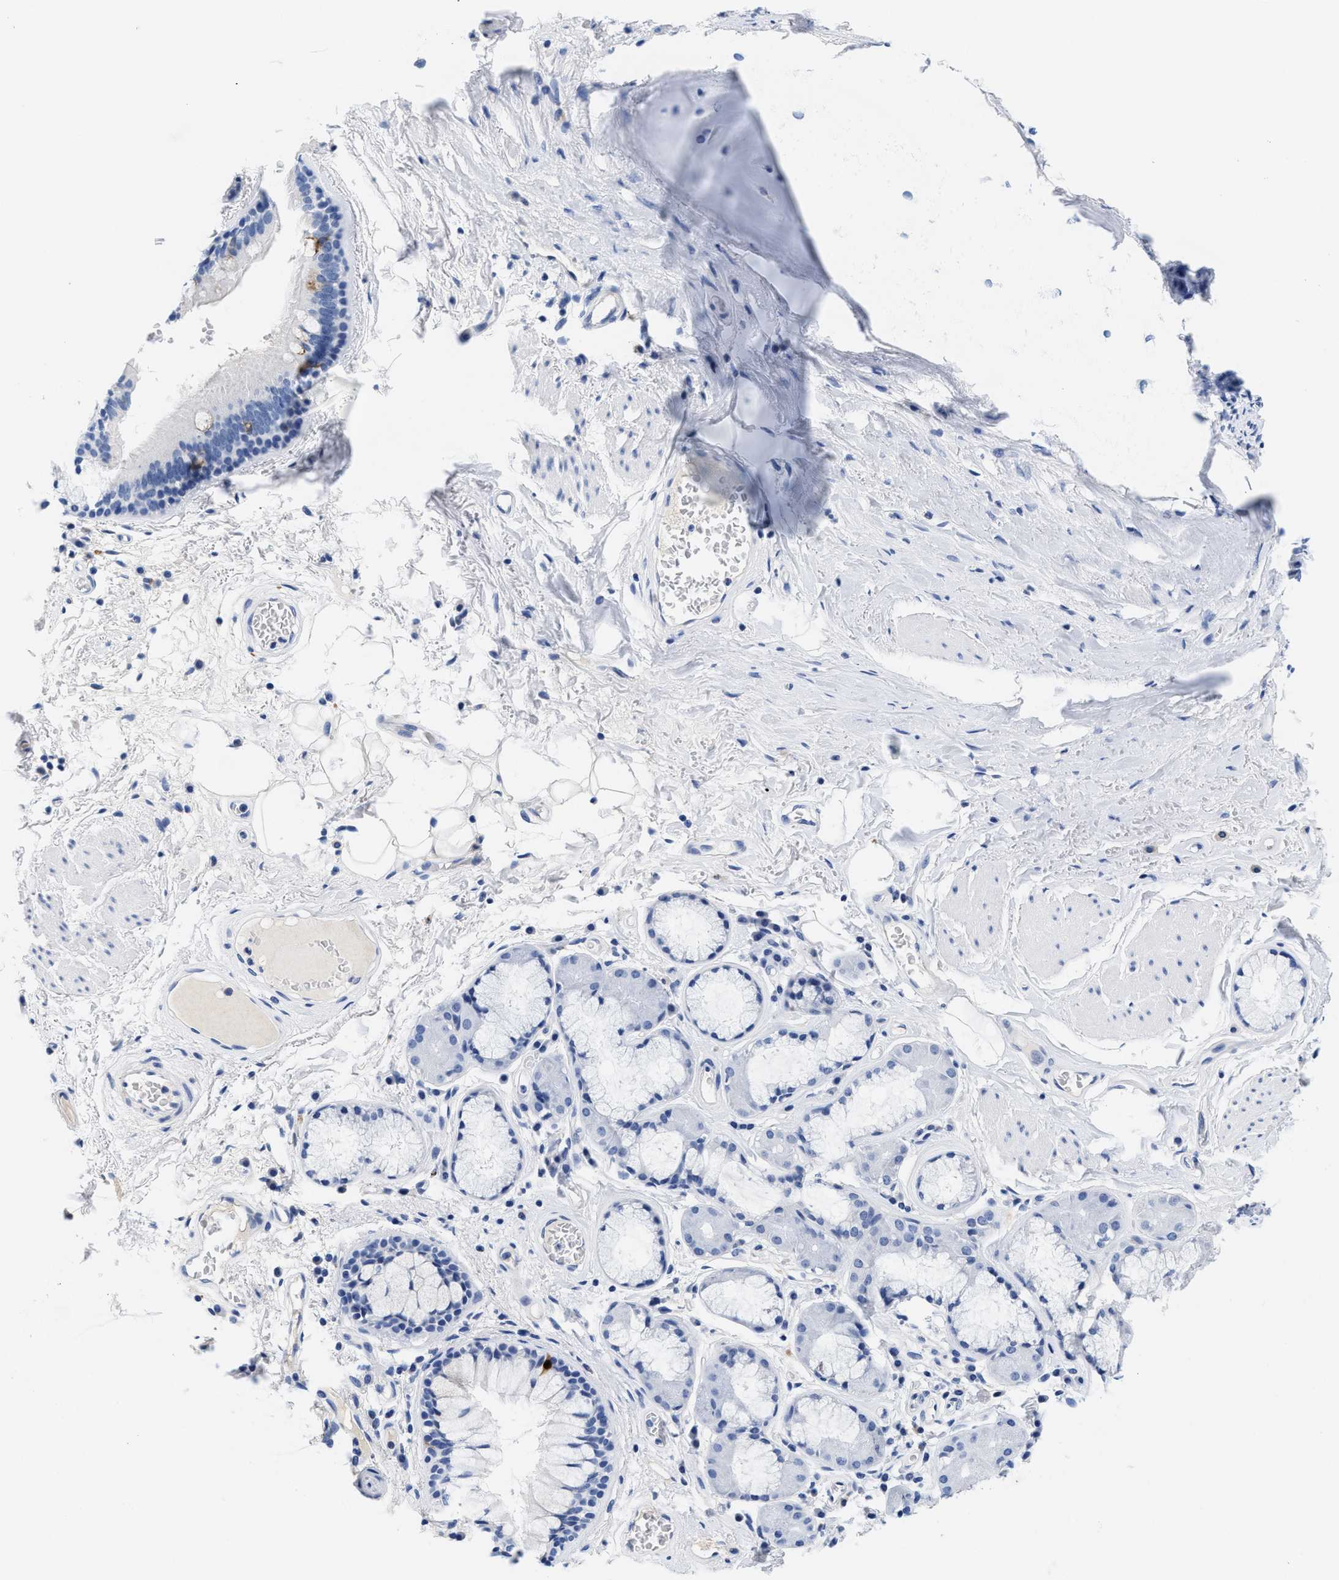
{"staining": {"intensity": "negative", "quantity": "none", "location": "none"}, "tissue": "bronchus", "cell_type": "Respiratory epithelial cells", "image_type": "normal", "snomed": [{"axis": "morphology", "description": "Normal tissue, NOS"}, {"axis": "topography", "description": "Cartilage tissue"}], "caption": "A photomicrograph of human bronchus is negative for staining in respiratory epithelial cells. (DAB (3,3'-diaminobenzidine) IHC with hematoxylin counter stain).", "gene": "TTC3", "patient": {"sex": "female", "age": 63}}